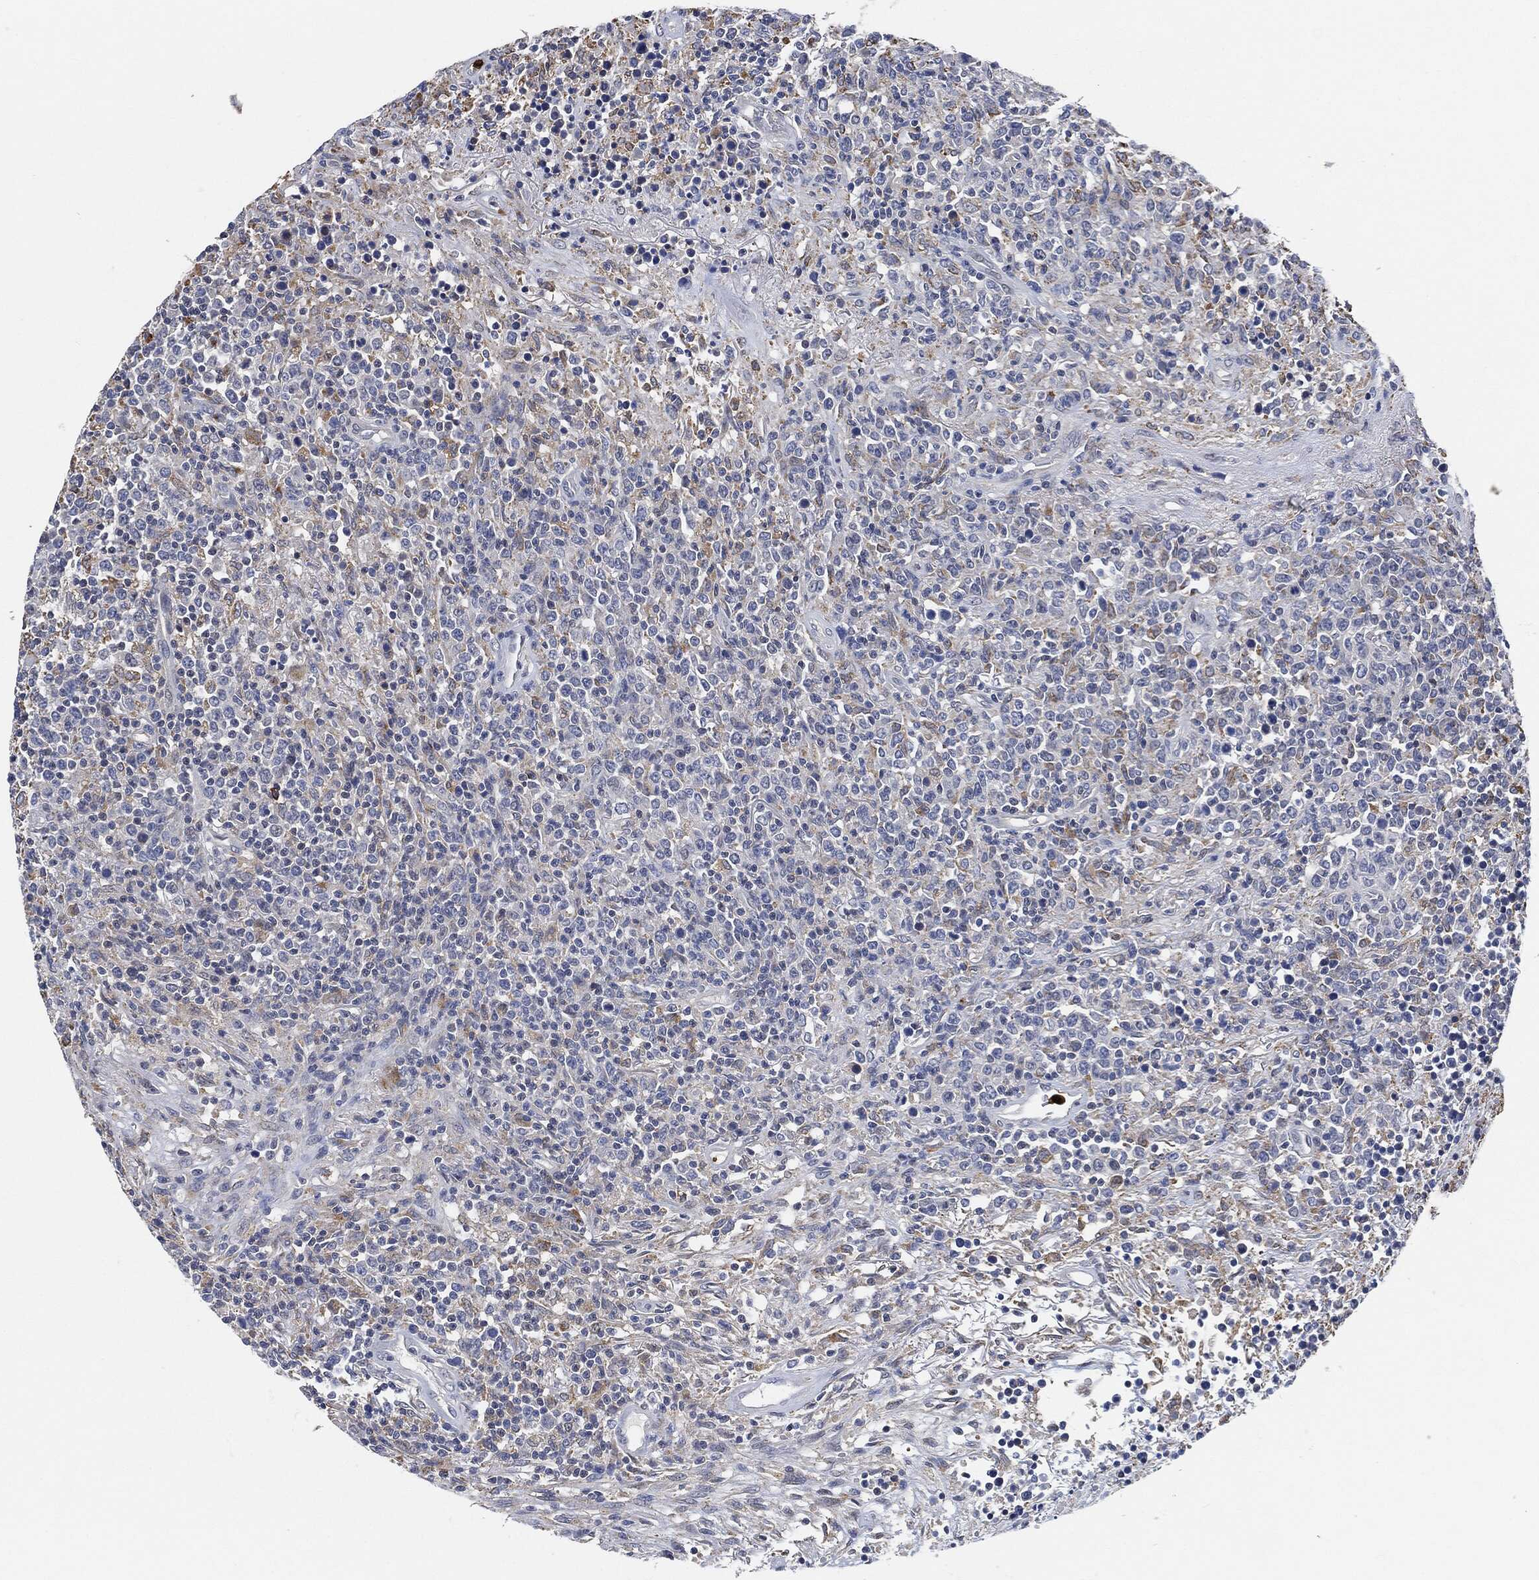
{"staining": {"intensity": "weak", "quantity": "<25%", "location": "cytoplasmic/membranous"}, "tissue": "lymphoma", "cell_type": "Tumor cells", "image_type": "cancer", "snomed": [{"axis": "morphology", "description": "Malignant lymphoma, non-Hodgkin's type, High grade"}, {"axis": "topography", "description": "Lung"}], "caption": "High-grade malignant lymphoma, non-Hodgkin's type was stained to show a protein in brown. There is no significant positivity in tumor cells.", "gene": "VSIG4", "patient": {"sex": "male", "age": 79}}